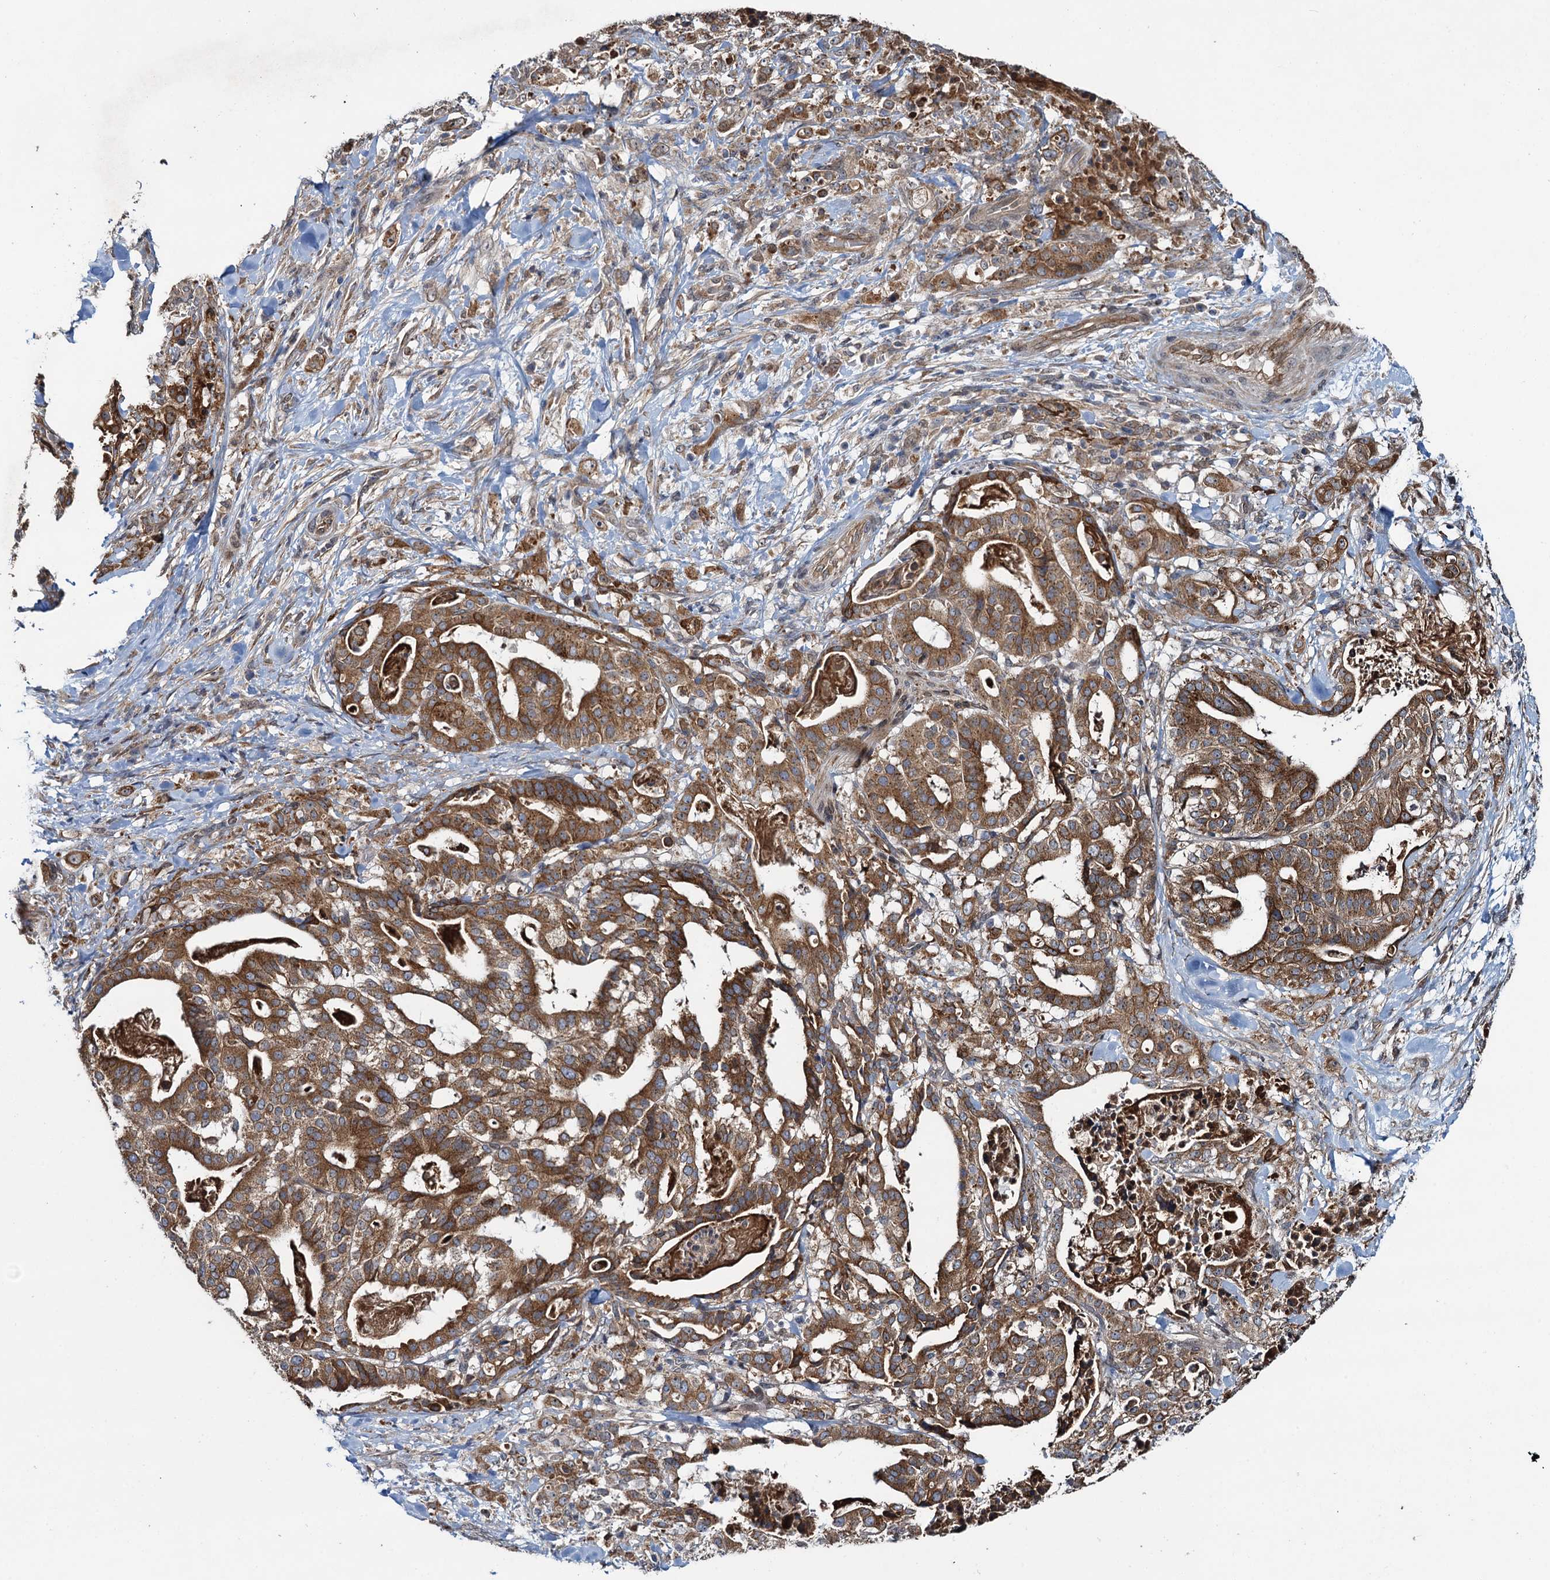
{"staining": {"intensity": "strong", "quantity": ">75%", "location": "cytoplasmic/membranous"}, "tissue": "stomach cancer", "cell_type": "Tumor cells", "image_type": "cancer", "snomed": [{"axis": "morphology", "description": "Adenocarcinoma, NOS"}, {"axis": "topography", "description": "Stomach"}], "caption": "Stomach cancer stained with immunohistochemistry reveals strong cytoplasmic/membranous positivity in about >75% of tumor cells.", "gene": "EVX2", "patient": {"sex": "male", "age": 48}}